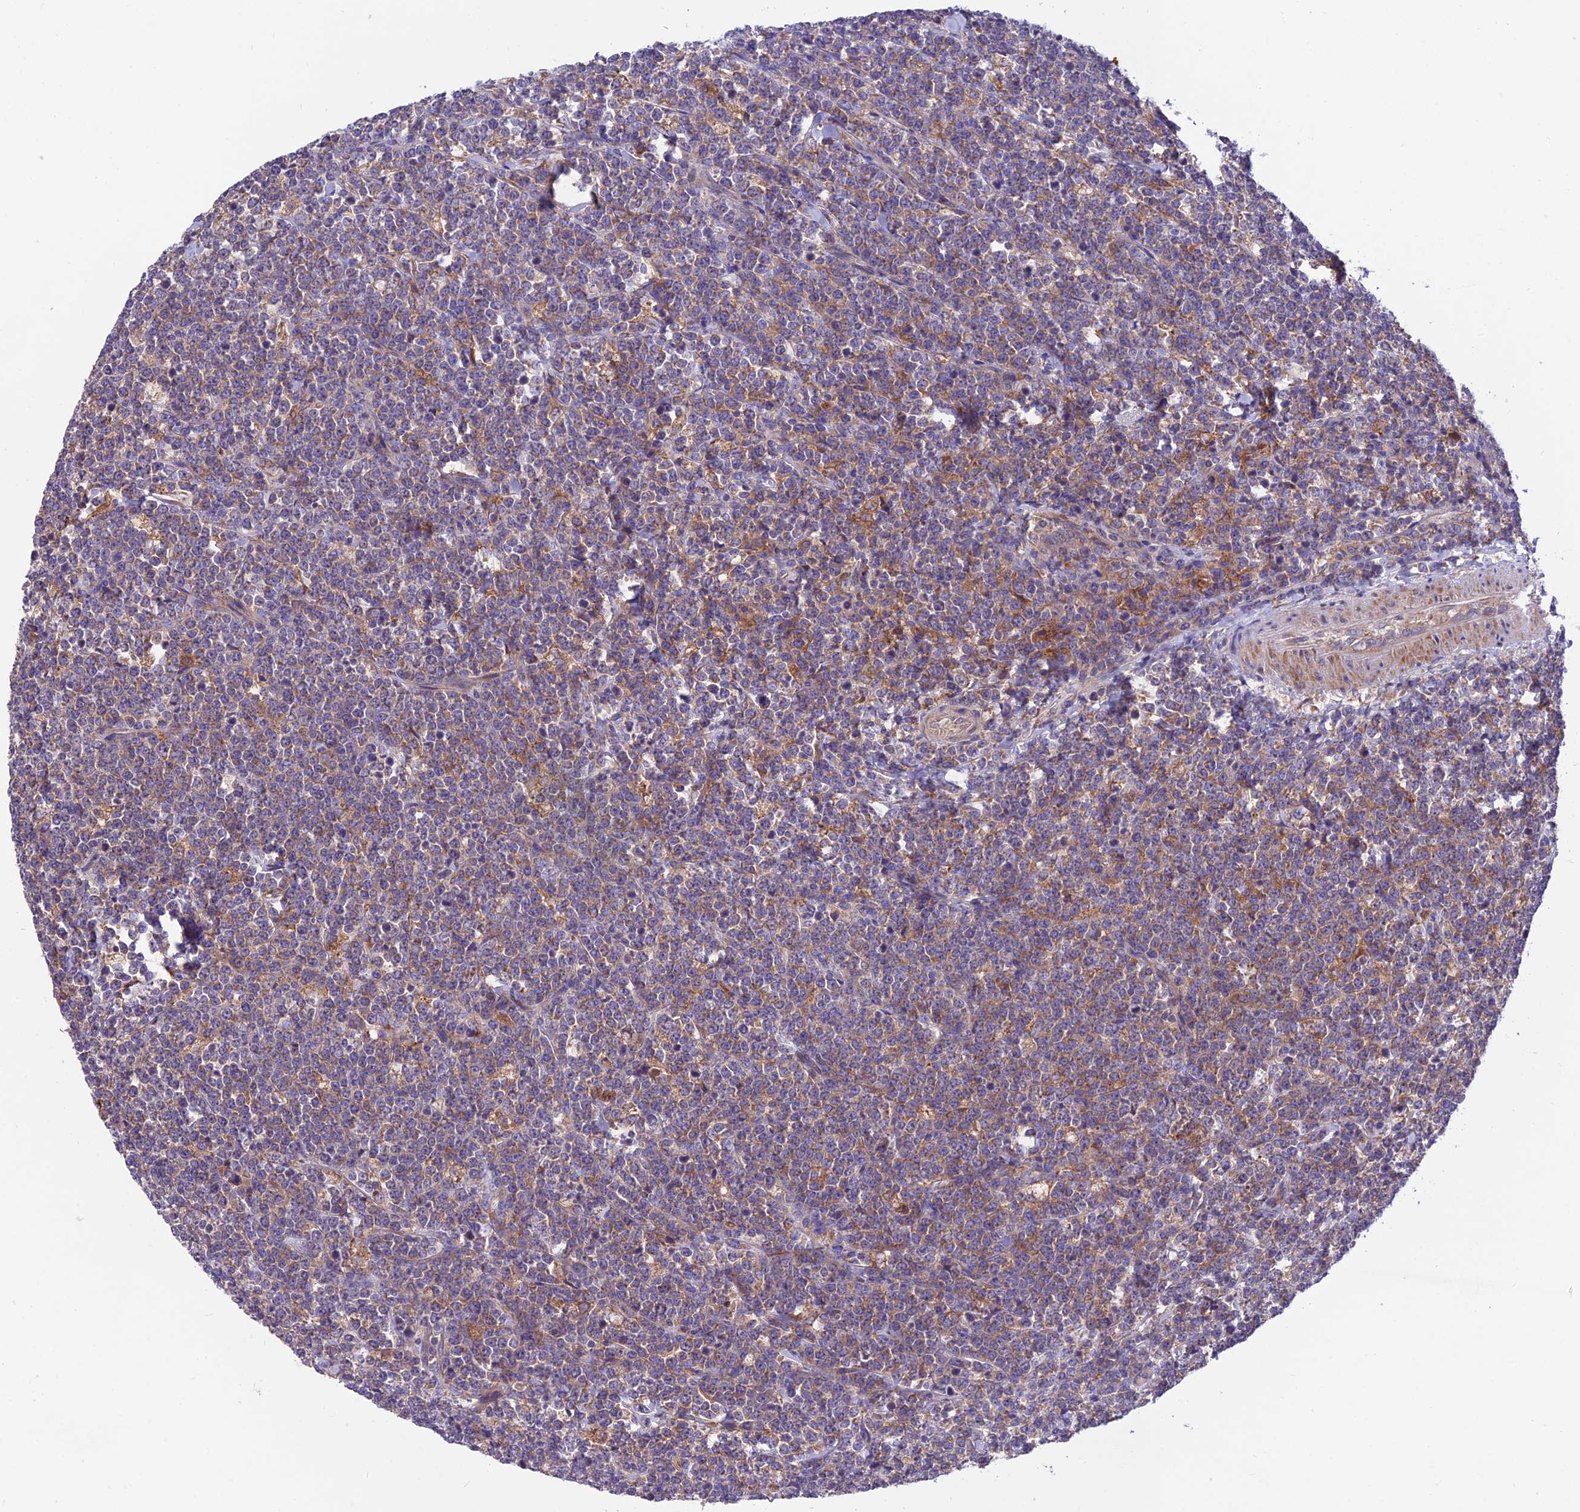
{"staining": {"intensity": "weak", "quantity": "25%-75%", "location": "cytoplasmic/membranous"}, "tissue": "lymphoma", "cell_type": "Tumor cells", "image_type": "cancer", "snomed": [{"axis": "morphology", "description": "Malignant lymphoma, non-Hodgkin's type, High grade"}, {"axis": "topography", "description": "Small intestine"}], "caption": "Immunohistochemistry (DAB) staining of human lymphoma displays weak cytoplasmic/membranous protein staining in approximately 25%-75% of tumor cells. The staining is performed using DAB (3,3'-diaminobenzidine) brown chromogen to label protein expression. The nuclei are counter-stained blue using hematoxylin.", "gene": "VPS16", "patient": {"sex": "male", "age": 8}}